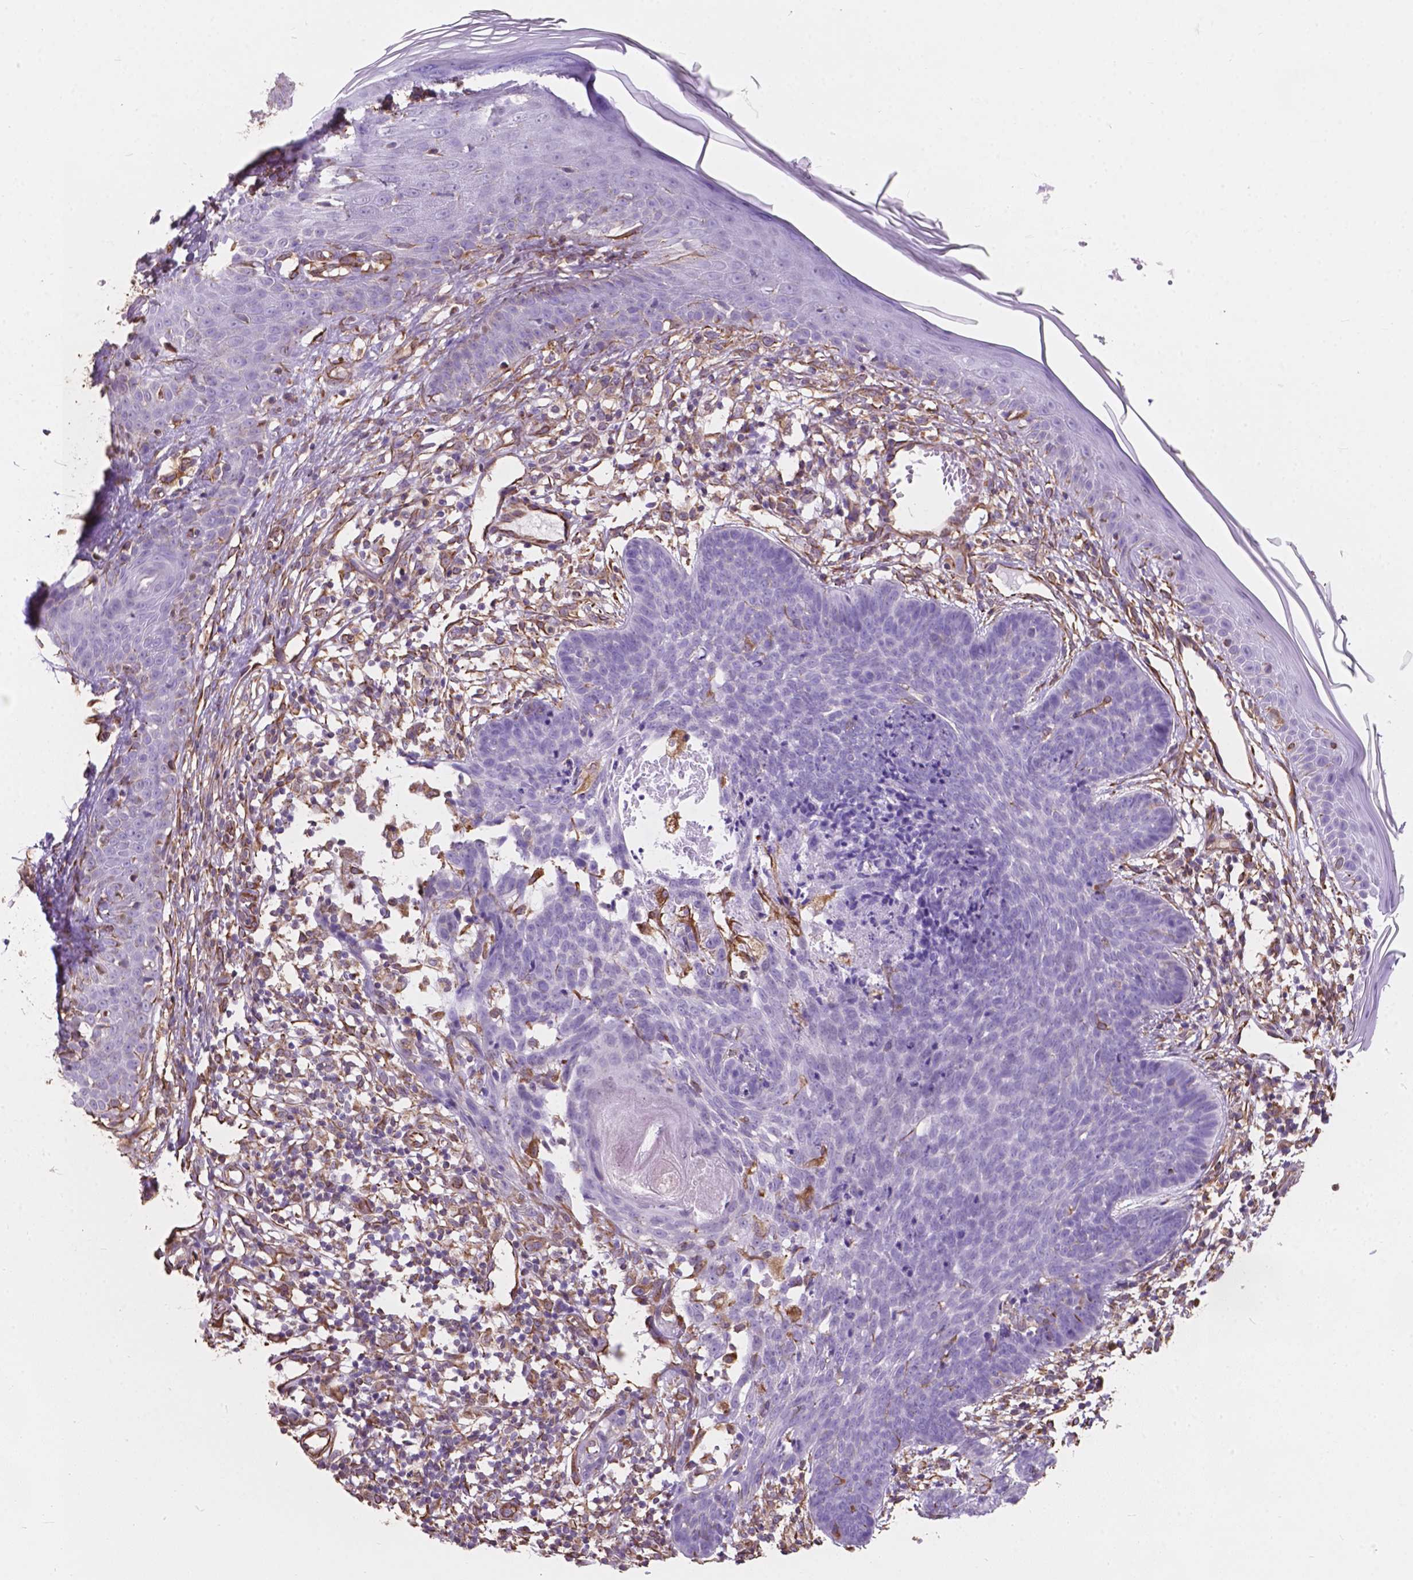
{"staining": {"intensity": "negative", "quantity": "none", "location": "none"}, "tissue": "skin cancer", "cell_type": "Tumor cells", "image_type": "cancer", "snomed": [{"axis": "morphology", "description": "Basal cell carcinoma"}, {"axis": "topography", "description": "Skin"}], "caption": "There is no significant expression in tumor cells of skin cancer (basal cell carcinoma).", "gene": "AMOT", "patient": {"sex": "male", "age": 85}}